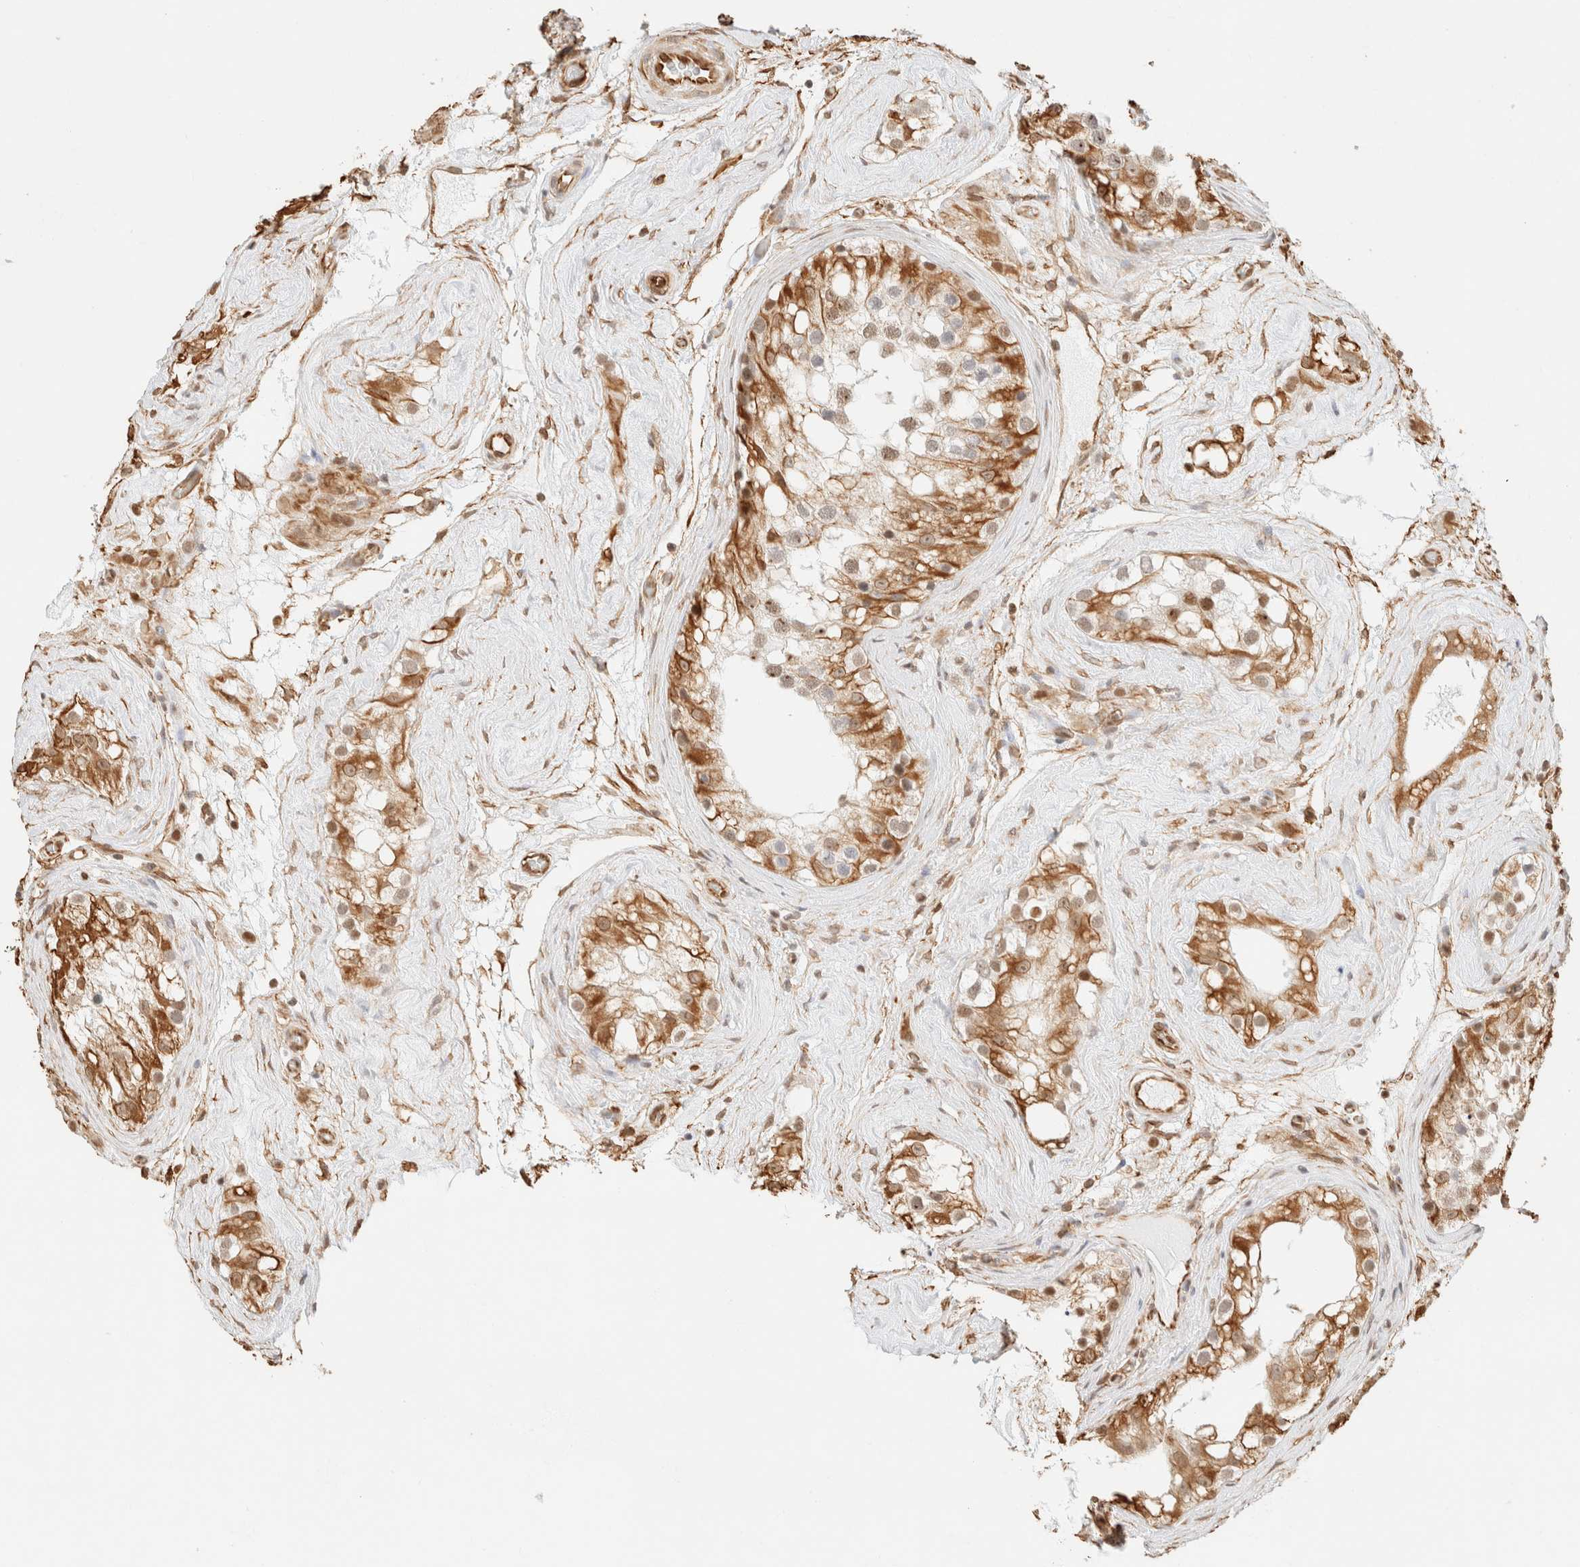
{"staining": {"intensity": "moderate", "quantity": ">75%", "location": "cytoplasmic/membranous,nuclear"}, "tissue": "testis", "cell_type": "Cells in seminiferous ducts", "image_type": "normal", "snomed": [{"axis": "morphology", "description": "Normal tissue, NOS"}, {"axis": "morphology", "description": "Seminoma, NOS"}, {"axis": "topography", "description": "Testis"}], "caption": "Benign testis displays moderate cytoplasmic/membranous,nuclear positivity in about >75% of cells in seminiferous ducts.", "gene": "ARID5A", "patient": {"sex": "male", "age": 71}}